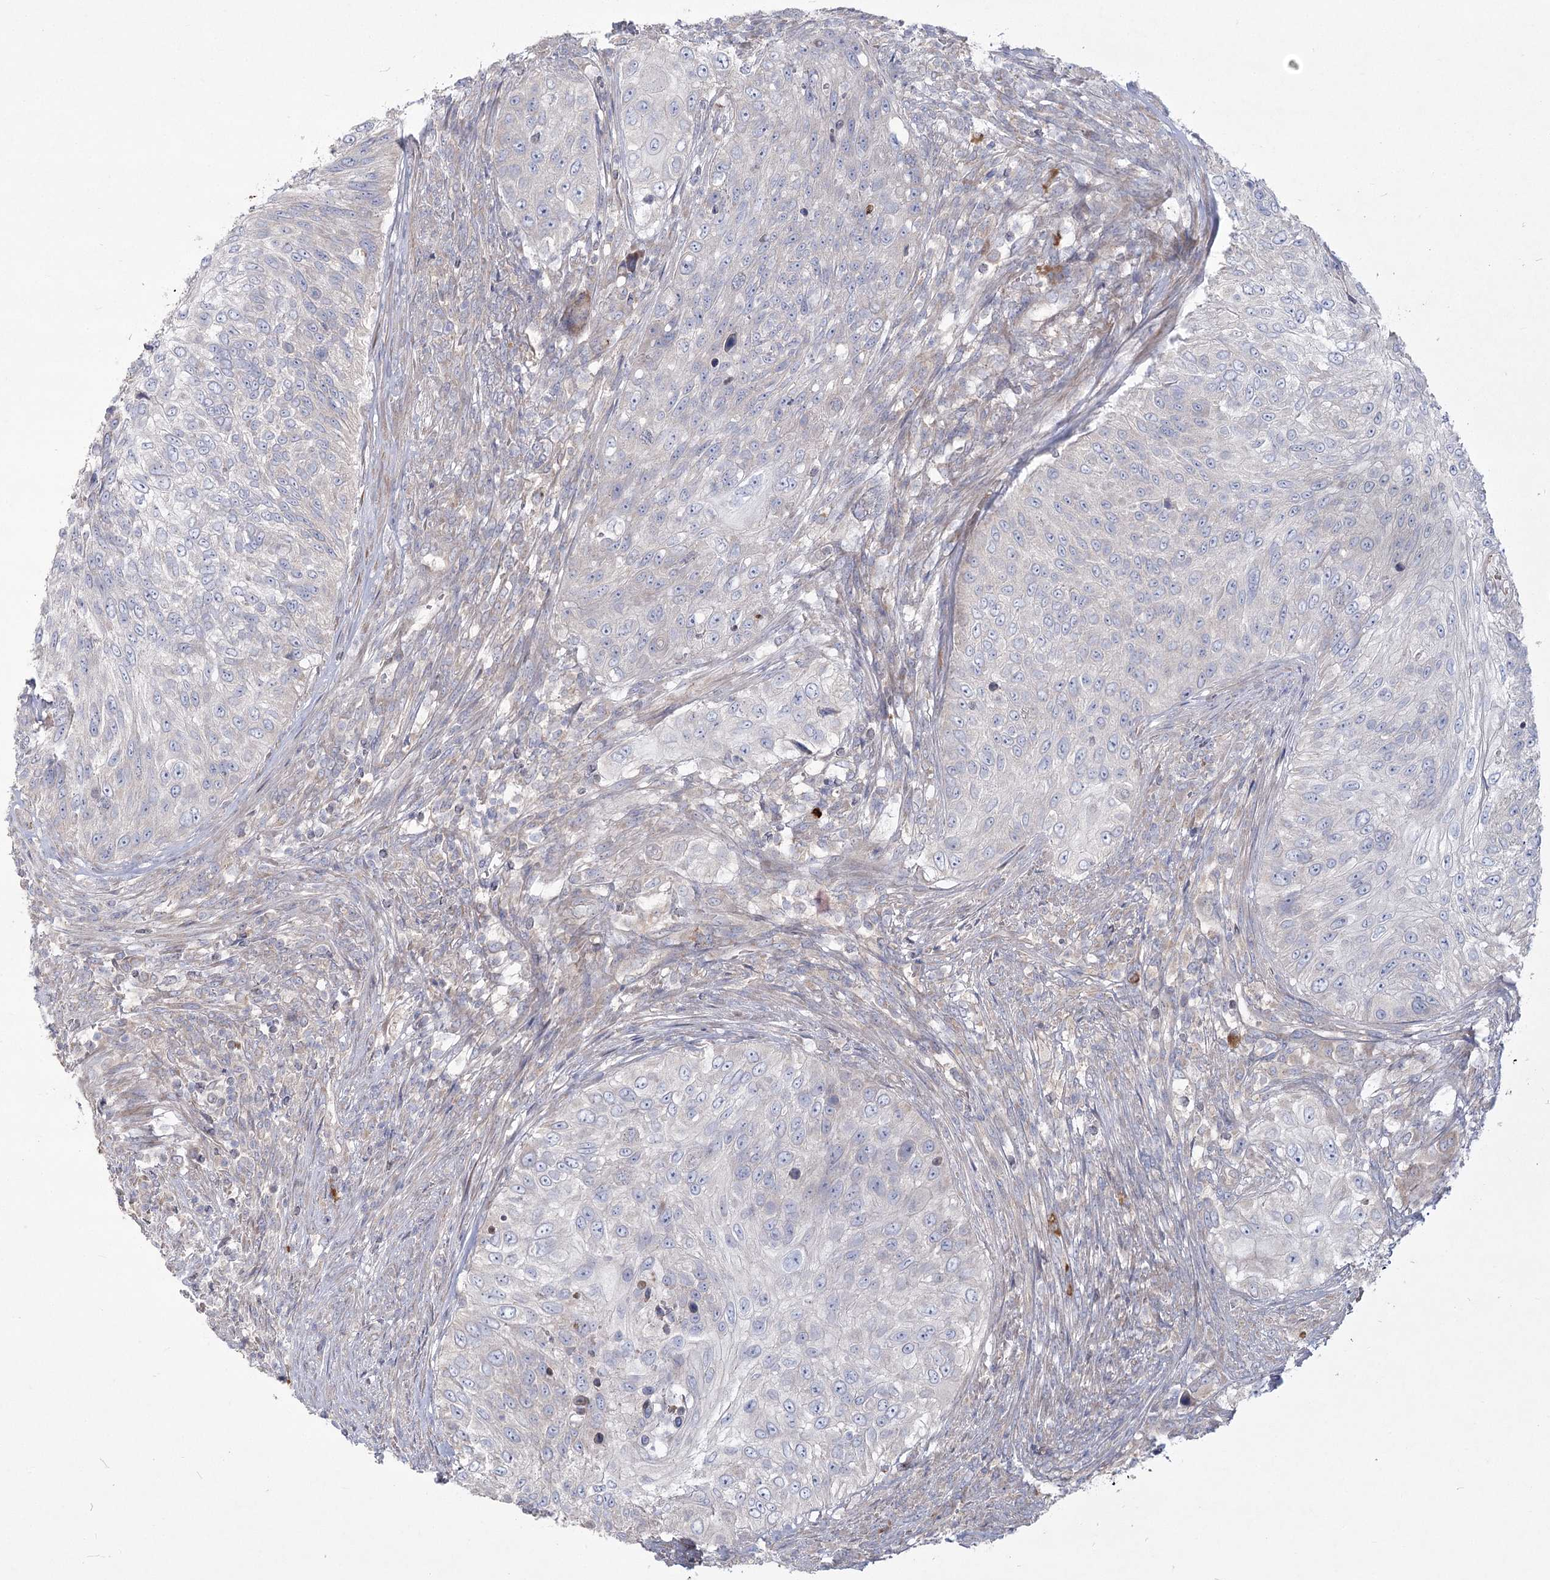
{"staining": {"intensity": "negative", "quantity": "none", "location": "none"}, "tissue": "urothelial cancer", "cell_type": "Tumor cells", "image_type": "cancer", "snomed": [{"axis": "morphology", "description": "Urothelial carcinoma, High grade"}, {"axis": "topography", "description": "Urinary bladder"}], "caption": "DAB (3,3'-diaminobenzidine) immunohistochemical staining of human urothelial carcinoma (high-grade) displays no significant positivity in tumor cells.", "gene": "CAMTA1", "patient": {"sex": "female", "age": 60}}